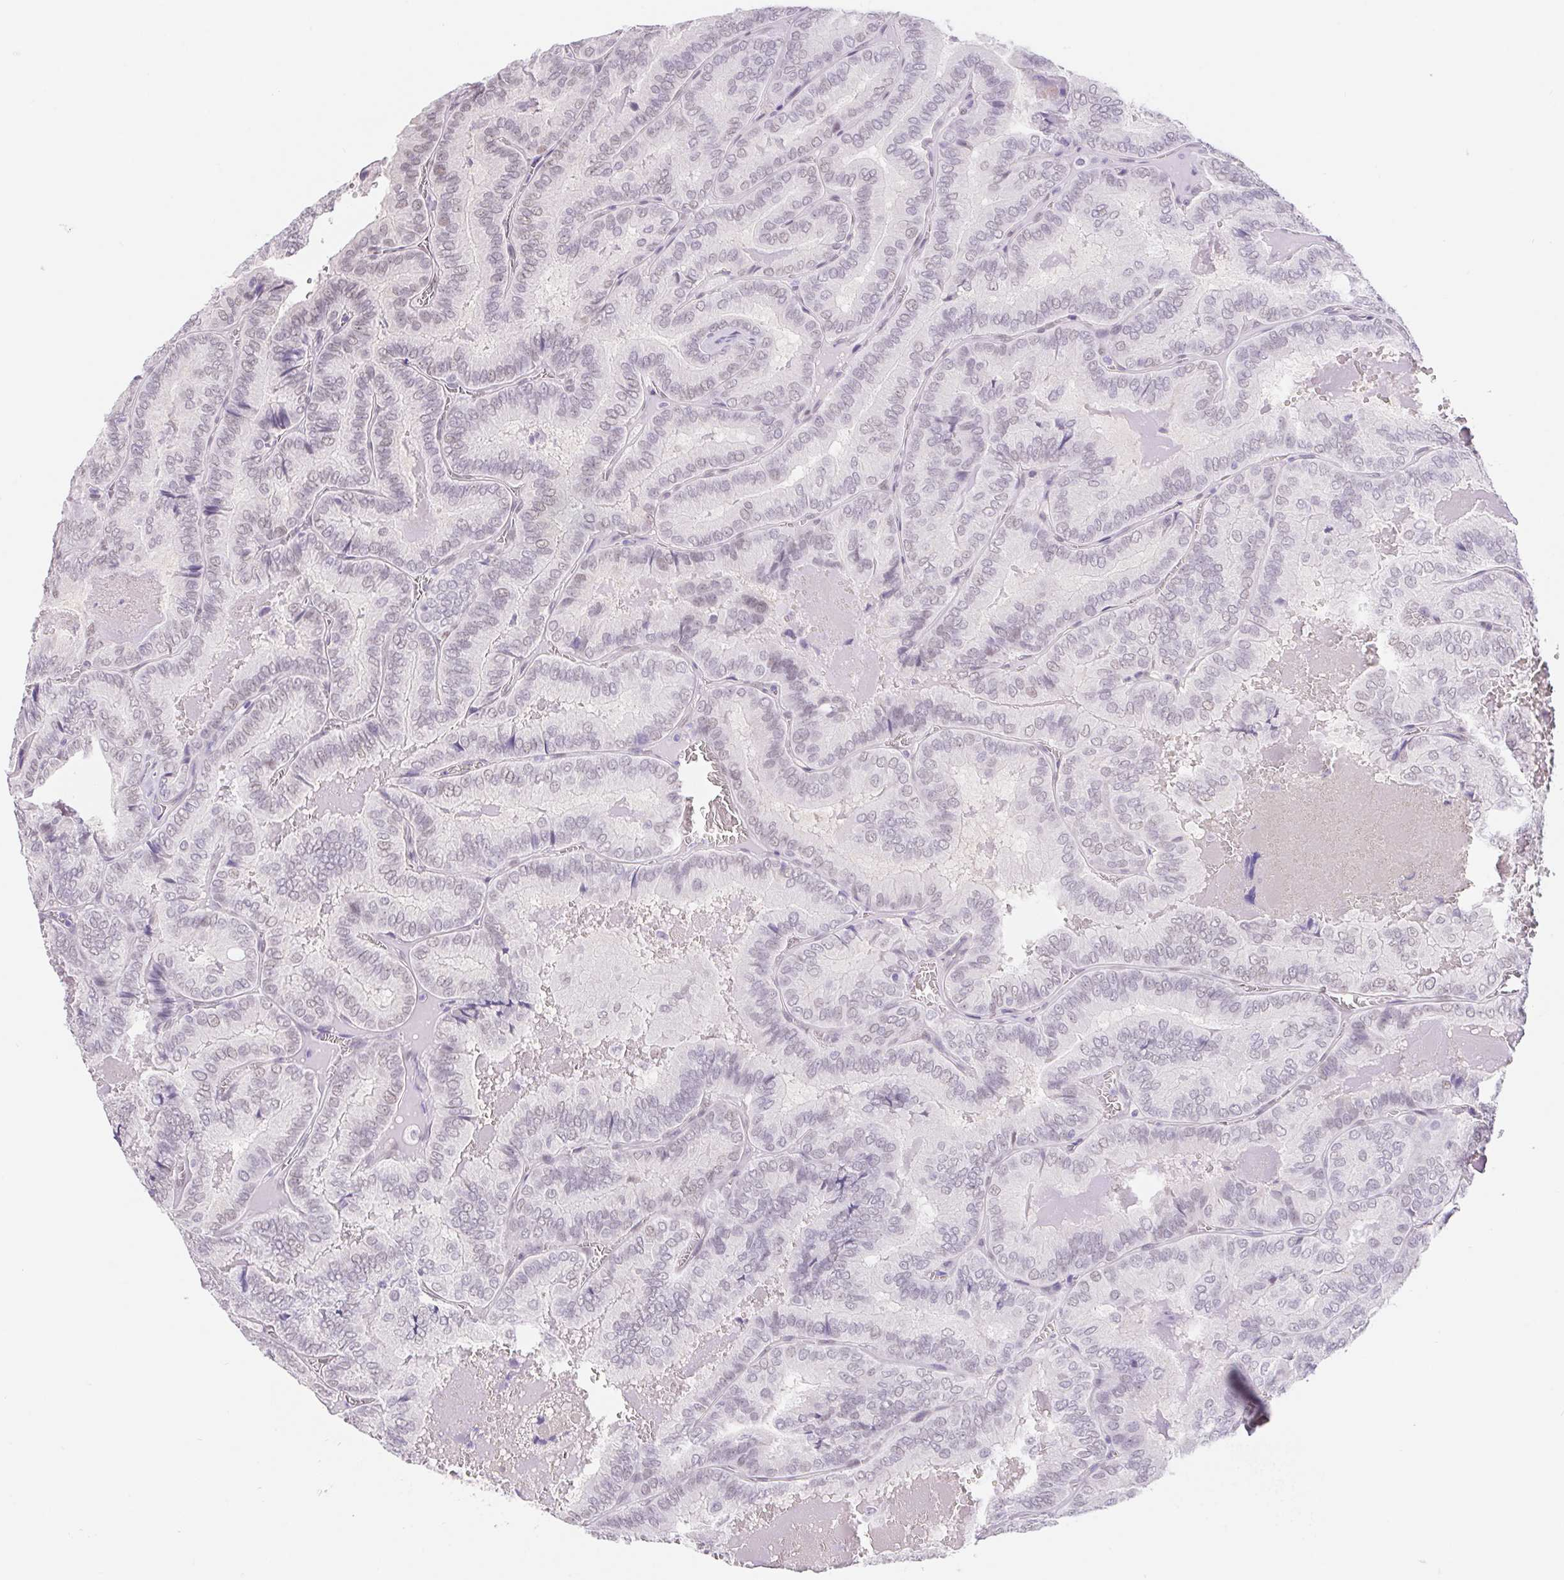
{"staining": {"intensity": "weak", "quantity": "<25%", "location": "nuclear"}, "tissue": "thyroid cancer", "cell_type": "Tumor cells", "image_type": "cancer", "snomed": [{"axis": "morphology", "description": "Papillary adenocarcinoma, NOS"}, {"axis": "topography", "description": "Thyroid gland"}], "caption": "Immunohistochemical staining of thyroid cancer (papillary adenocarcinoma) demonstrates no significant expression in tumor cells.", "gene": "CAND1", "patient": {"sex": "female", "age": 75}}